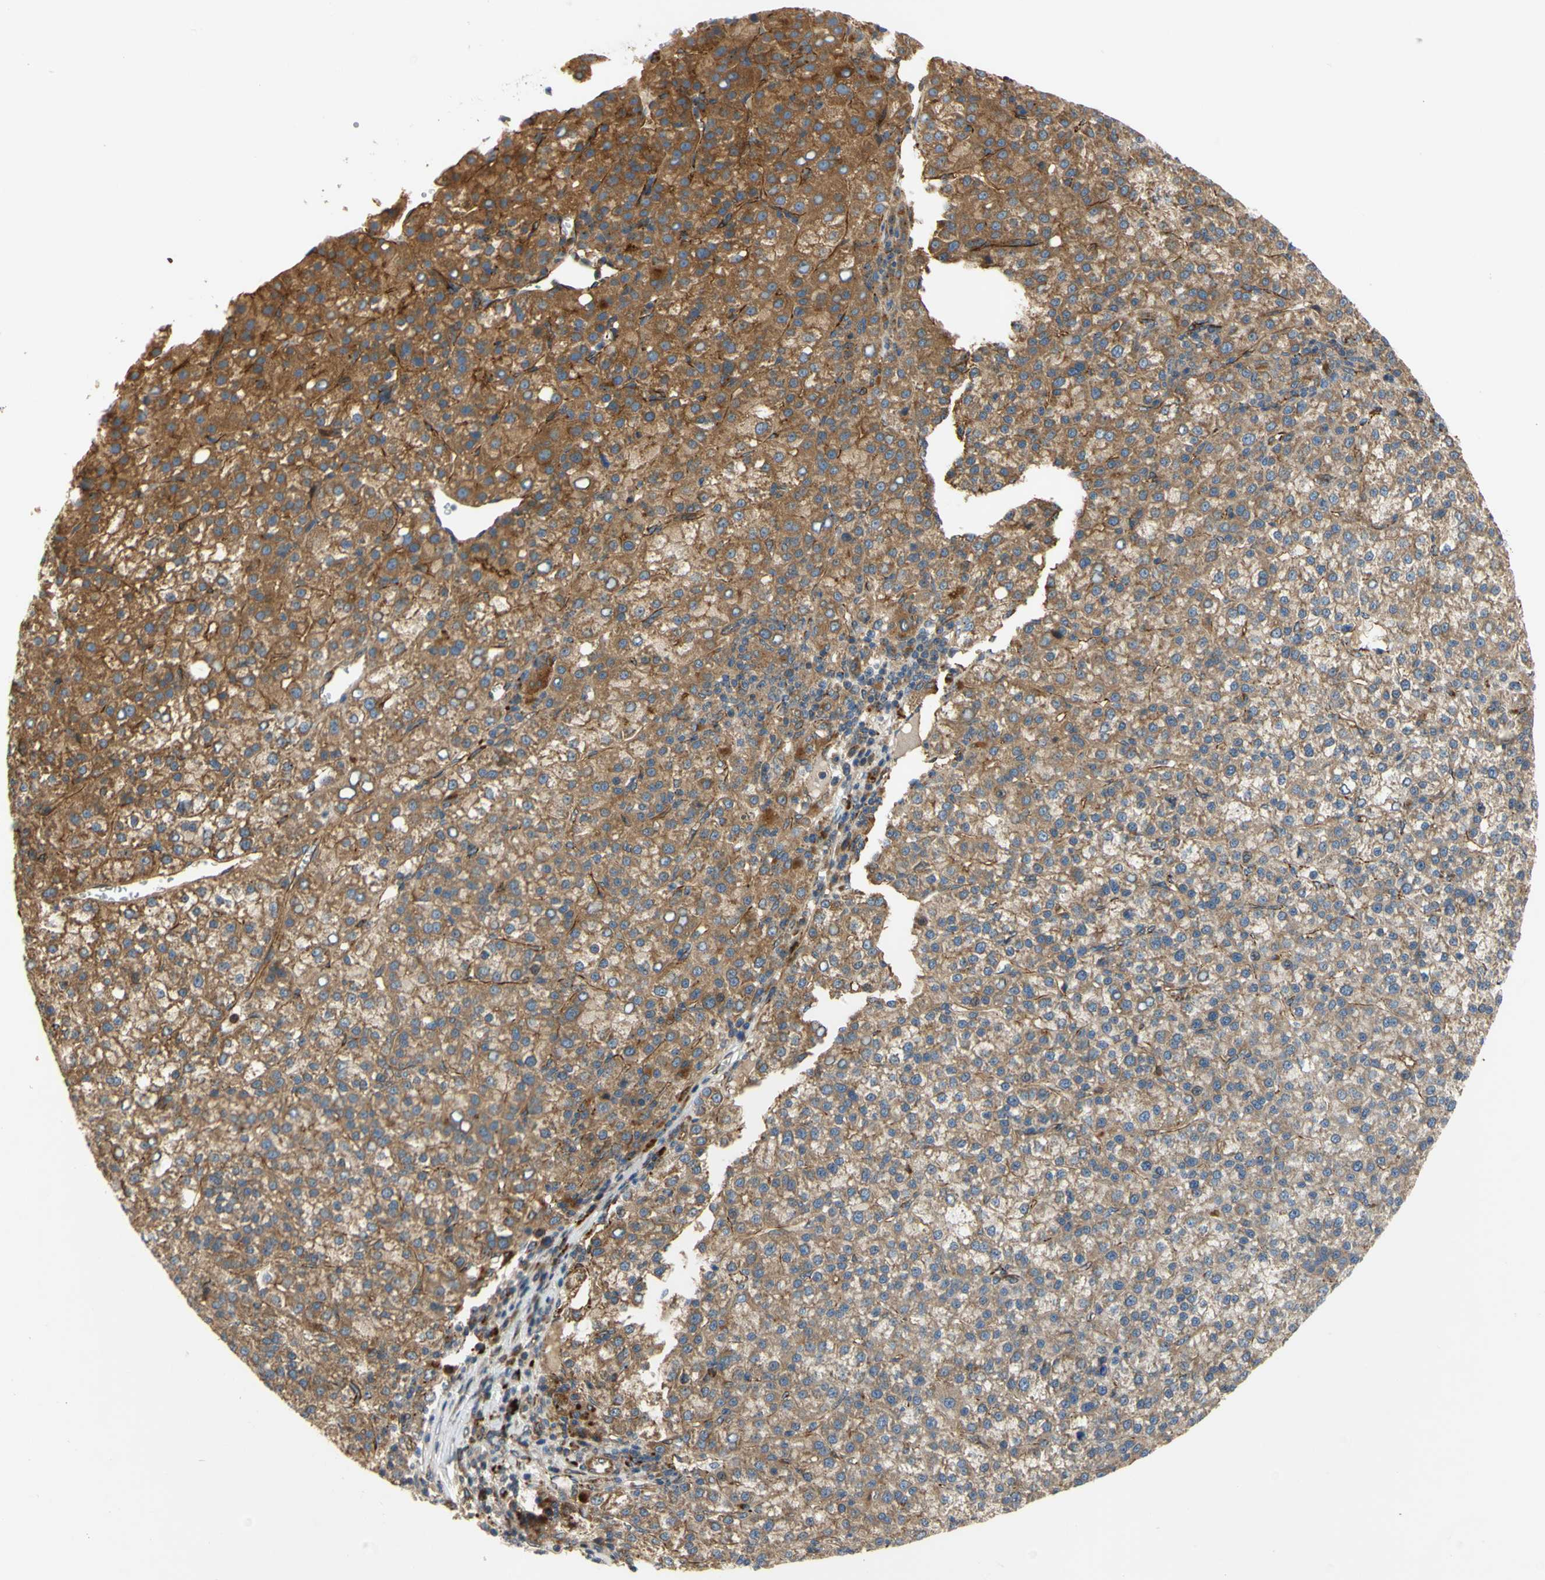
{"staining": {"intensity": "moderate", "quantity": "<25%", "location": "cytoplasmic/membranous"}, "tissue": "liver cancer", "cell_type": "Tumor cells", "image_type": "cancer", "snomed": [{"axis": "morphology", "description": "Carcinoma, Hepatocellular, NOS"}, {"axis": "topography", "description": "Liver"}], "caption": "Tumor cells exhibit moderate cytoplasmic/membranous staining in about <25% of cells in hepatocellular carcinoma (liver).", "gene": "TUBG2", "patient": {"sex": "female", "age": 58}}